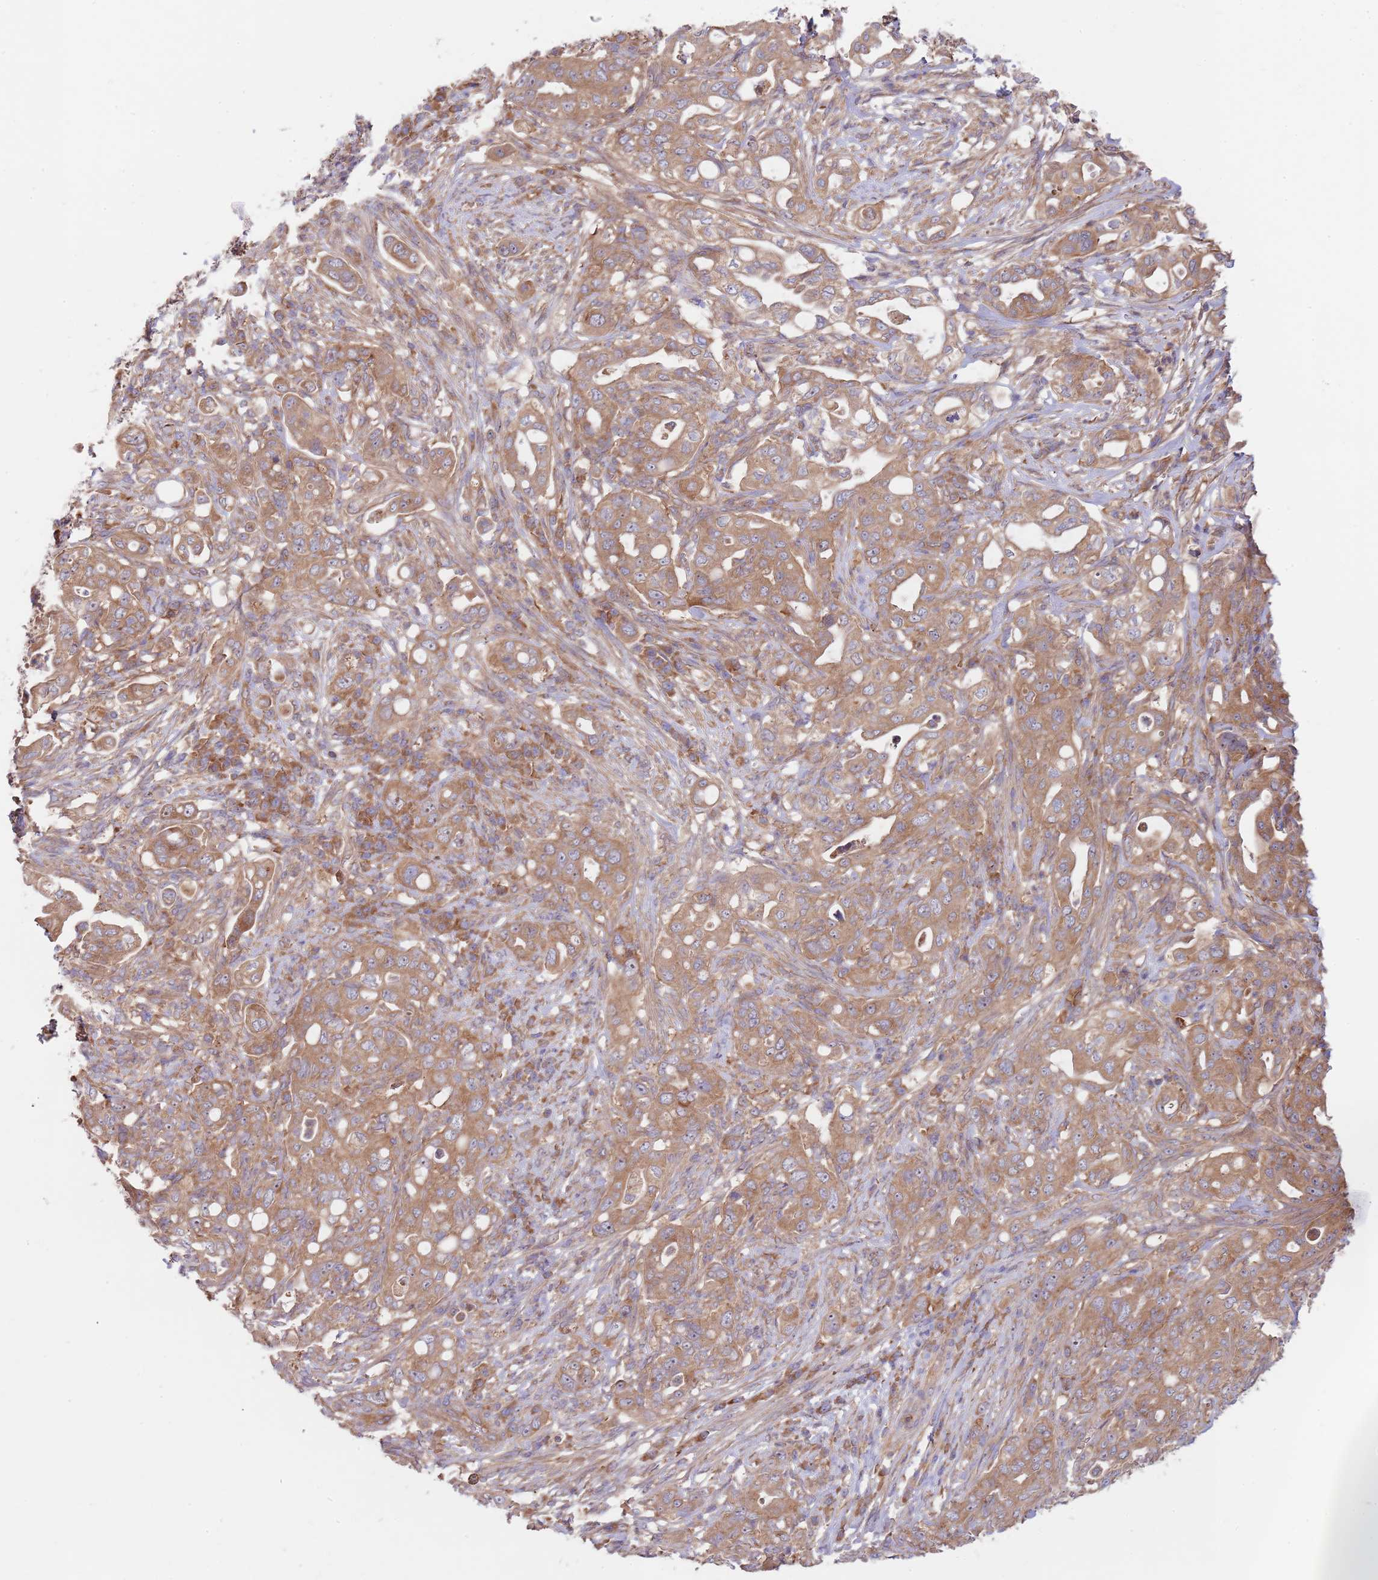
{"staining": {"intensity": "moderate", "quantity": ">75%", "location": "cytoplasmic/membranous"}, "tissue": "pancreatic cancer", "cell_type": "Tumor cells", "image_type": "cancer", "snomed": [{"axis": "morphology", "description": "Normal tissue, NOS"}, {"axis": "morphology", "description": "Adenocarcinoma, NOS"}, {"axis": "topography", "description": "Lymph node"}, {"axis": "topography", "description": "Pancreas"}], "caption": "Pancreatic adenocarcinoma stained for a protein (brown) reveals moderate cytoplasmic/membranous positive expression in approximately >75% of tumor cells.", "gene": "EIF3F", "patient": {"sex": "female", "age": 67}}